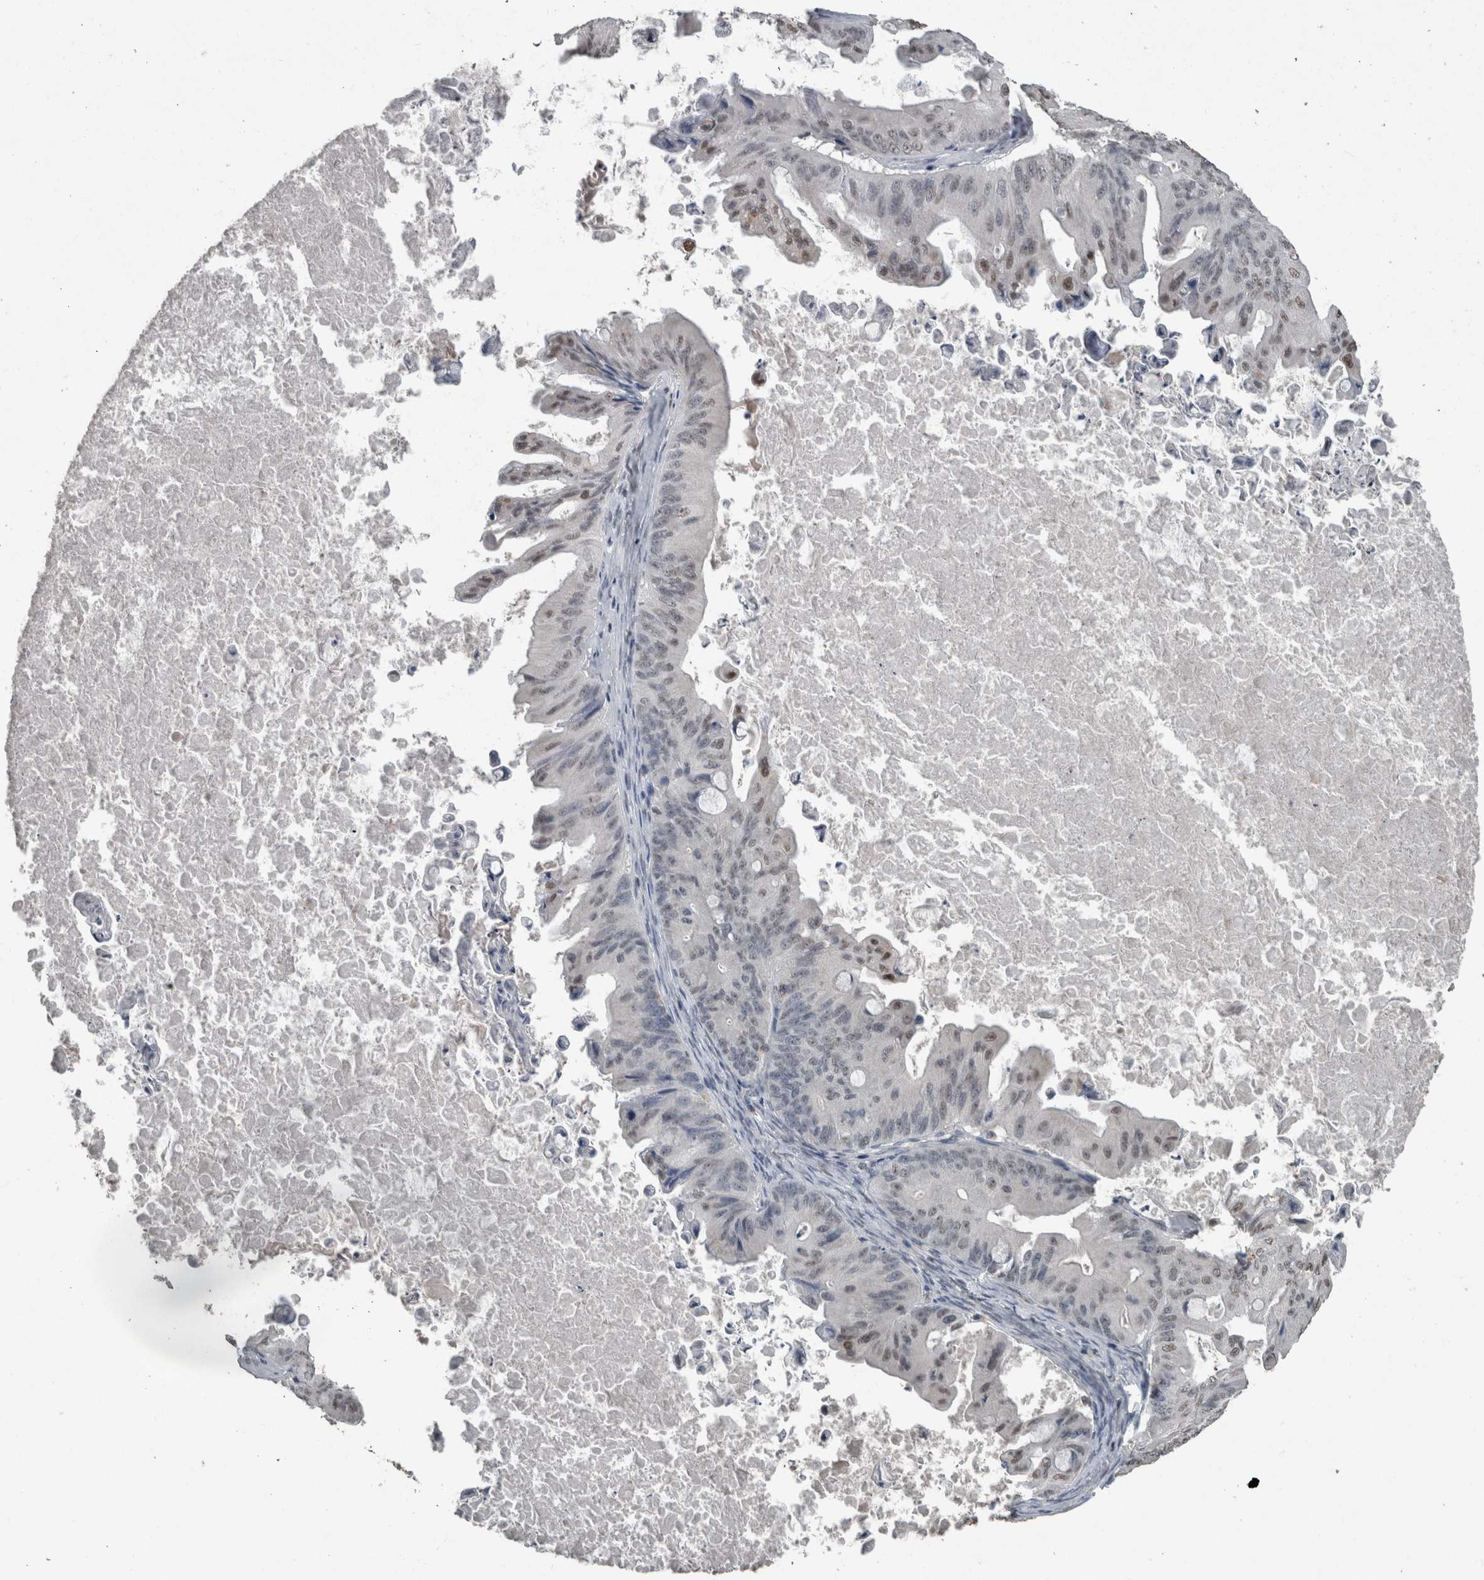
{"staining": {"intensity": "negative", "quantity": "none", "location": "none"}, "tissue": "ovarian cancer", "cell_type": "Tumor cells", "image_type": "cancer", "snomed": [{"axis": "morphology", "description": "Cystadenocarcinoma, mucinous, NOS"}, {"axis": "topography", "description": "Ovary"}], "caption": "IHC histopathology image of neoplastic tissue: human mucinous cystadenocarcinoma (ovarian) stained with DAB (3,3'-diaminobenzidine) demonstrates no significant protein positivity in tumor cells.", "gene": "MAFF", "patient": {"sex": "female", "age": 37}}